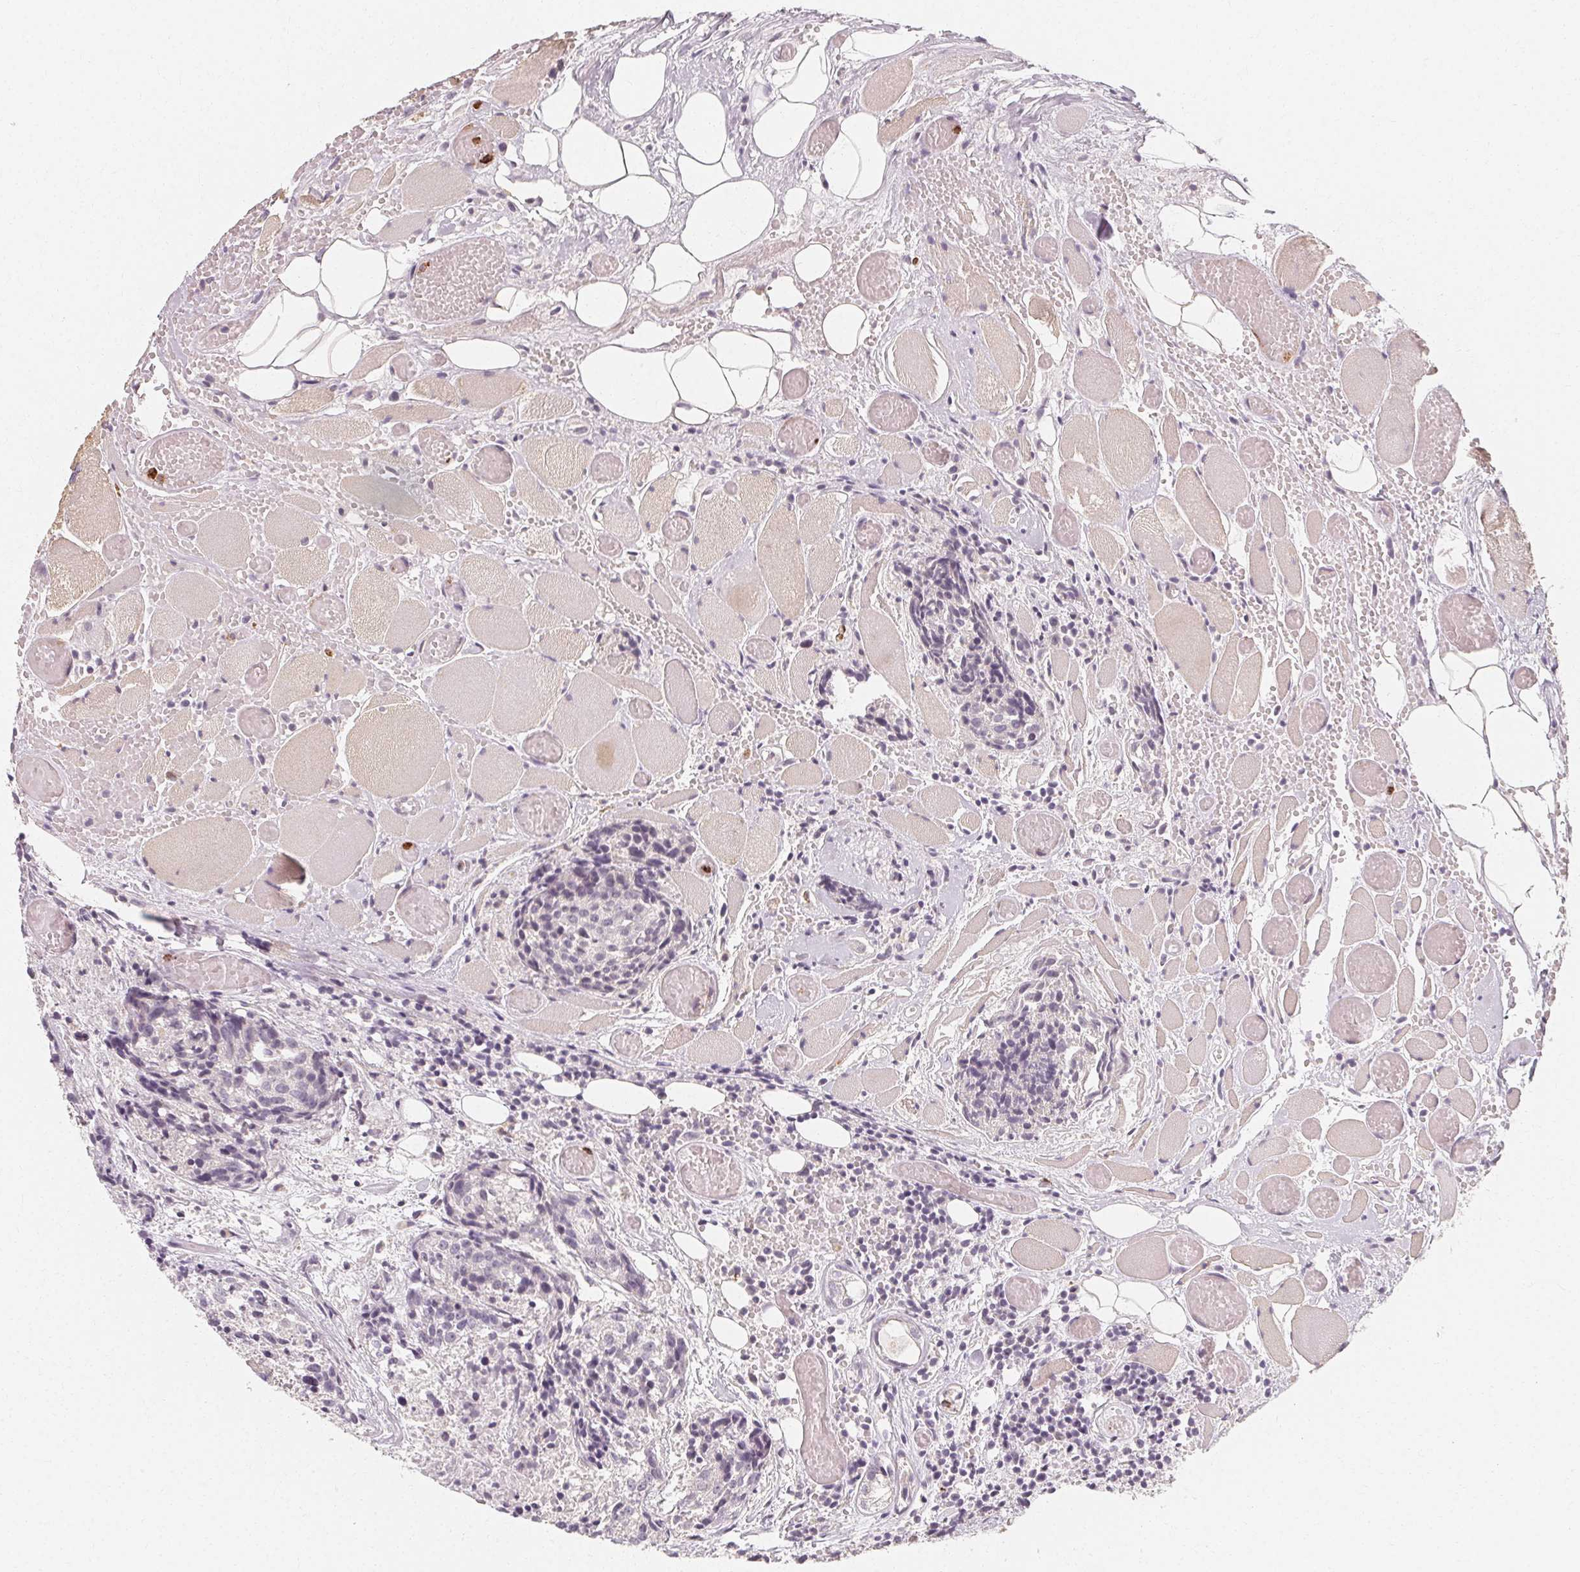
{"staining": {"intensity": "negative", "quantity": "none", "location": "none"}, "tissue": "head and neck cancer", "cell_type": "Tumor cells", "image_type": "cancer", "snomed": [{"axis": "morphology", "description": "Squamous cell carcinoma, NOS"}, {"axis": "topography", "description": "Oral tissue"}, {"axis": "topography", "description": "Head-Neck"}], "caption": "The photomicrograph demonstrates no significant positivity in tumor cells of squamous cell carcinoma (head and neck). Brightfield microscopy of IHC stained with DAB (brown) and hematoxylin (blue), captured at high magnification.", "gene": "CLCNKB", "patient": {"sex": "male", "age": 64}}